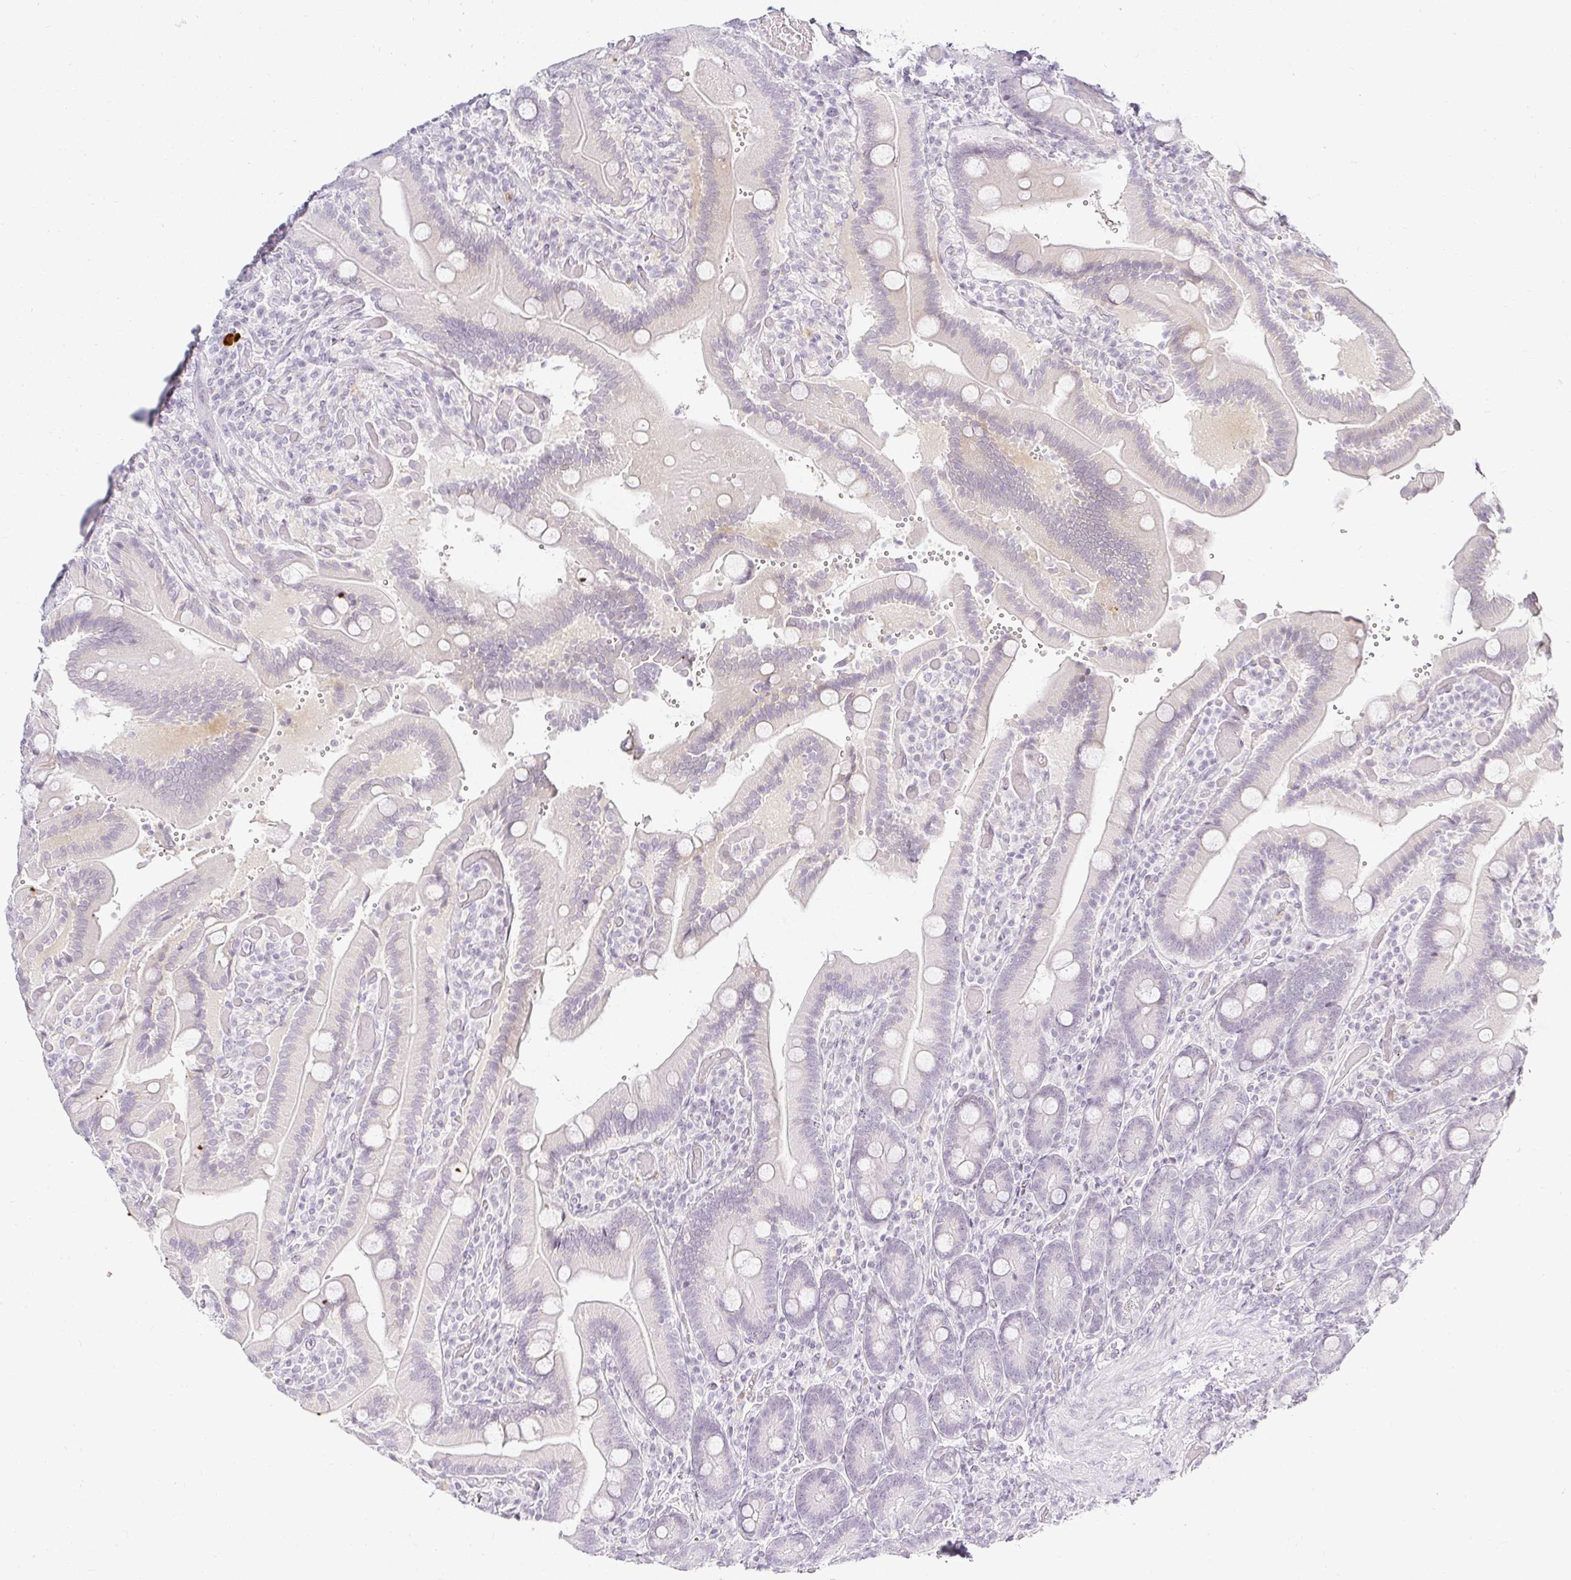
{"staining": {"intensity": "negative", "quantity": "none", "location": "none"}, "tissue": "duodenum", "cell_type": "Glandular cells", "image_type": "normal", "snomed": [{"axis": "morphology", "description": "Normal tissue, NOS"}, {"axis": "topography", "description": "Duodenum"}], "caption": "This is an immunohistochemistry (IHC) histopathology image of normal human duodenum. There is no expression in glandular cells.", "gene": "ACAN", "patient": {"sex": "female", "age": 62}}